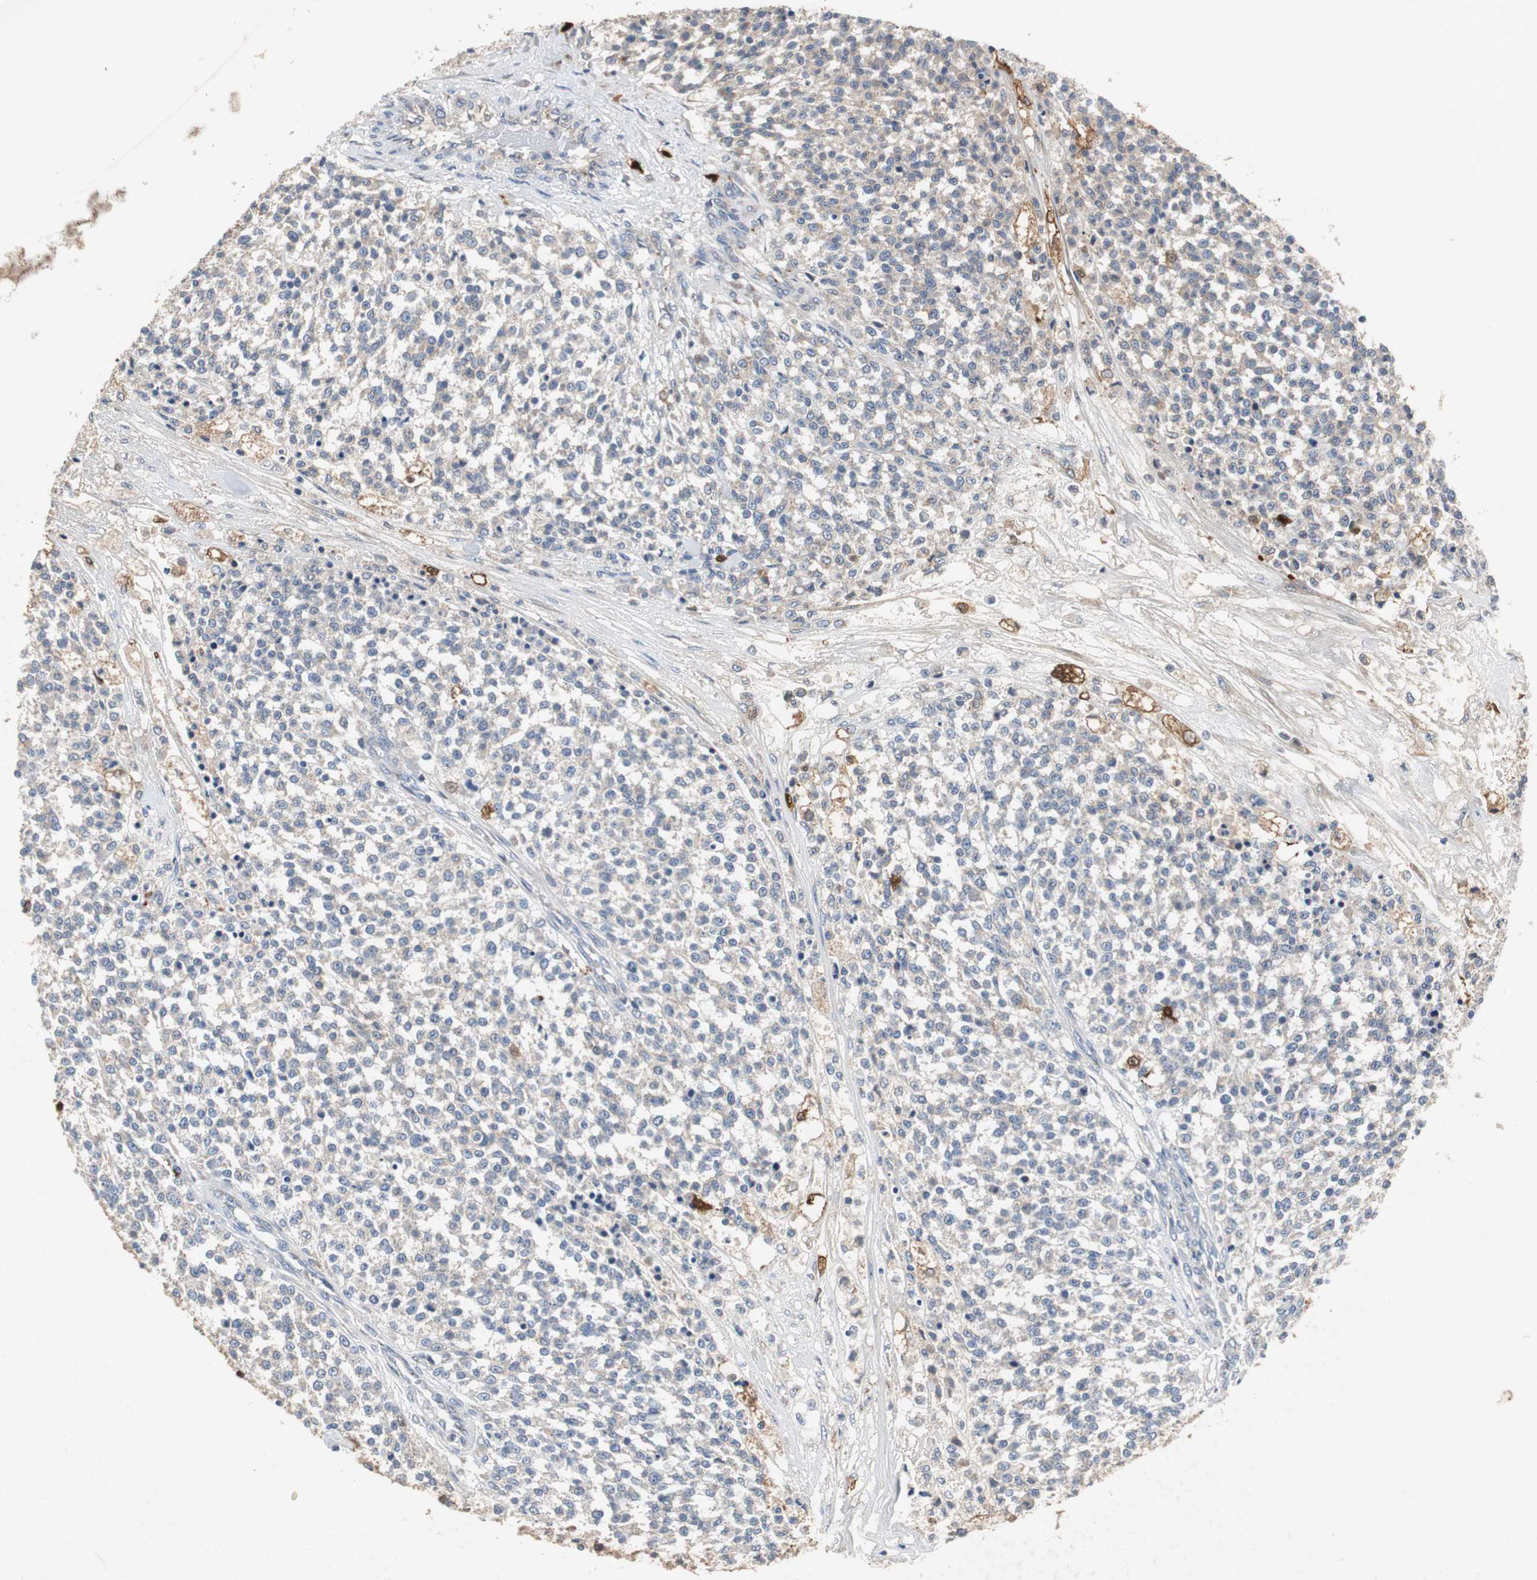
{"staining": {"intensity": "weak", "quantity": "25%-75%", "location": "cytoplasmic/membranous"}, "tissue": "testis cancer", "cell_type": "Tumor cells", "image_type": "cancer", "snomed": [{"axis": "morphology", "description": "Seminoma, NOS"}, {"axis": "topography", "description": "Testis"}], "caption": "A brown stain labels weak cytoplasmic/membranous staining of a protein in human testis cancer tumor cells.", "gene": "CALB2", "patient": {"sex": "male", "age": 59}}